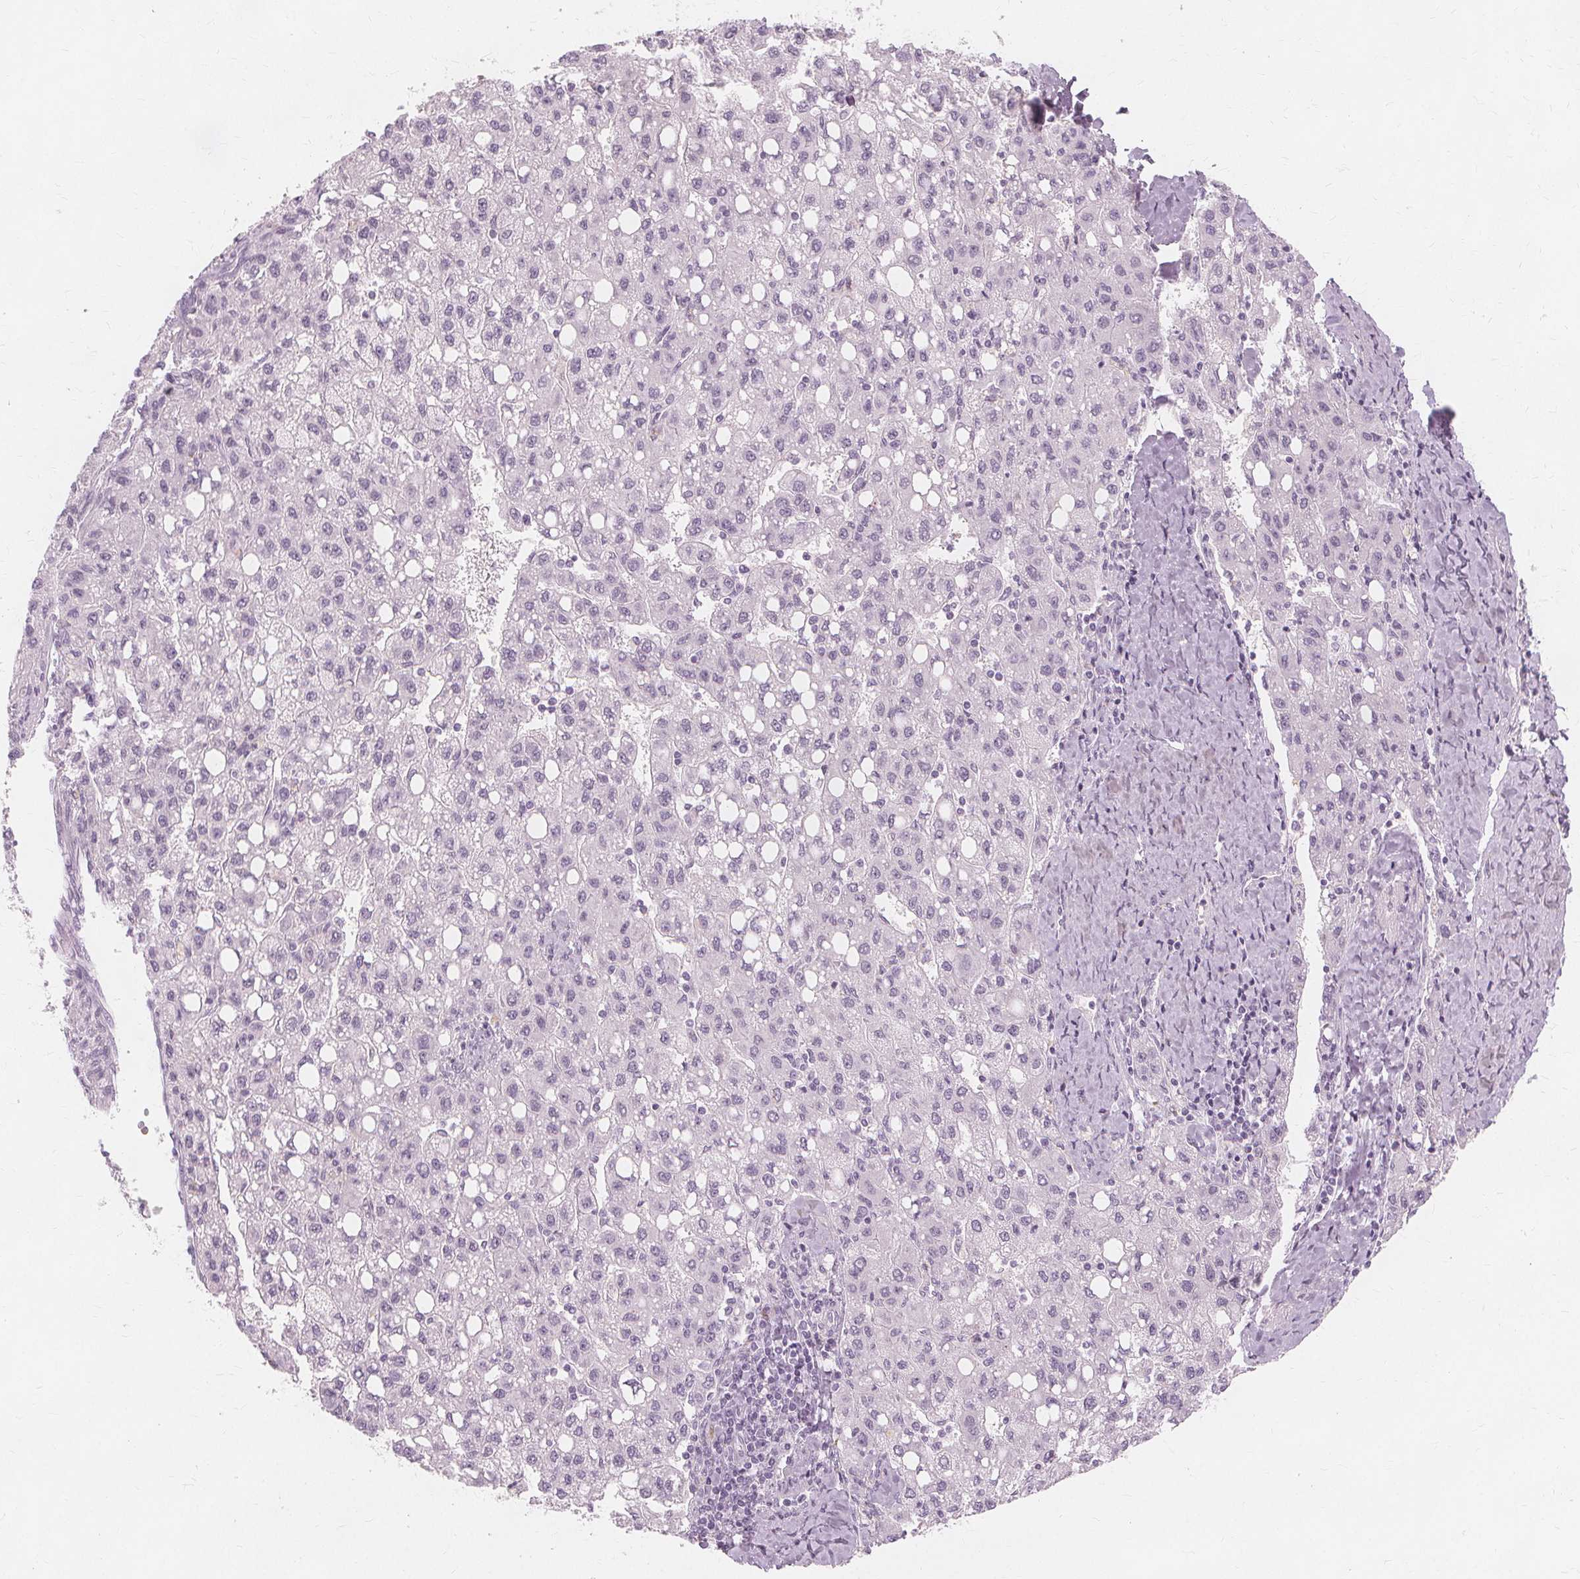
{"staining": {"intensity": "negative", "quantity": "none", "location": "none"}, "tissue": "liver cancer", "cell_type": "Tumor cells", "image_type": "cancer", "snomed": [{"axis": "morphology", "description": "Carcinoma, Hepatocellular, NOS"}, {"axis": "topography", "description": "Liver"}], "caption": "This is an immunohistochemistry (IHC) photomicrograph of hepatocellular carcinoma (liver). There is no positivity in tumor cells.", "gene": "TFF1", "patient": {"sex": "female", "age": 82}}